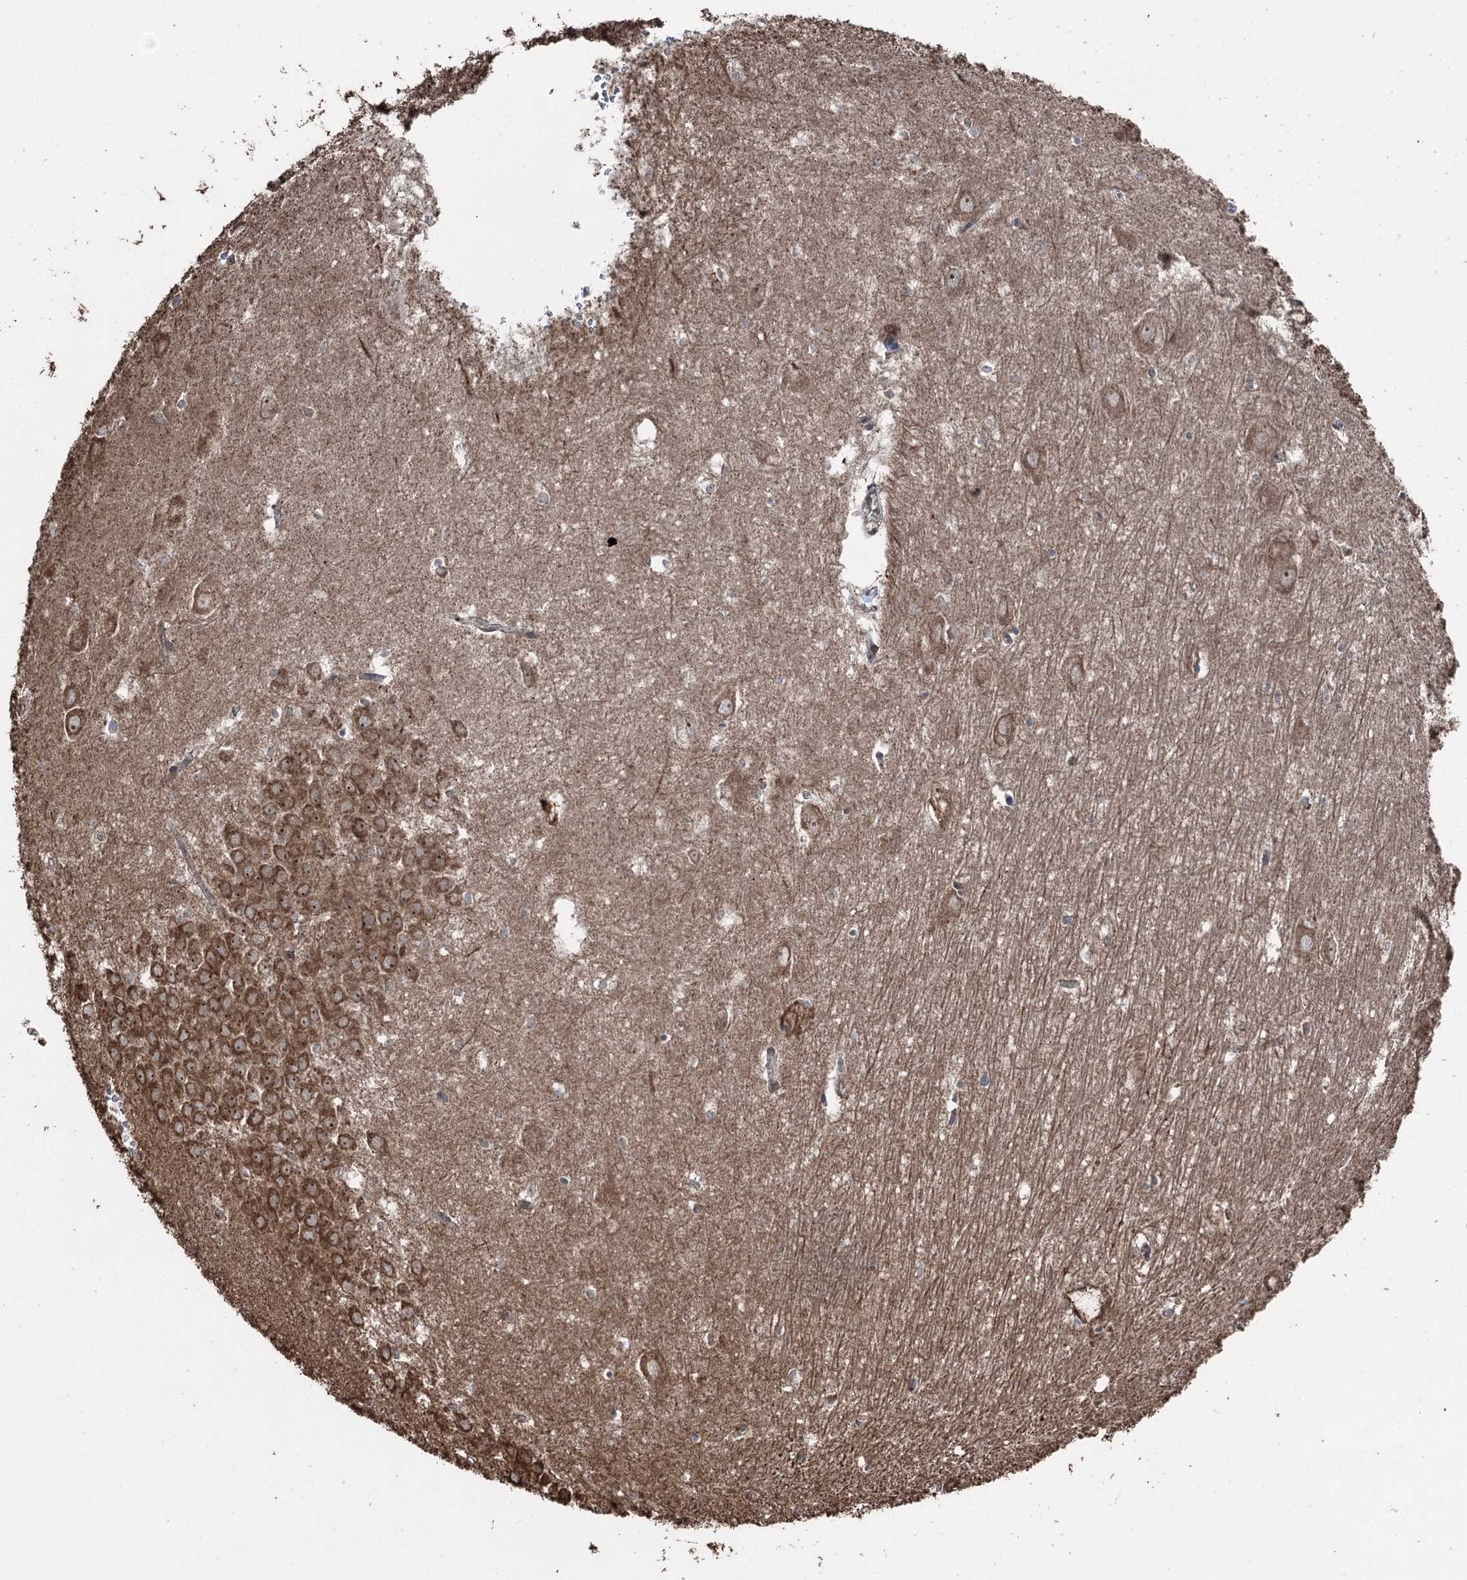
{"staining": {"intensity": "negative", "quantity": "none", "location": "none"}, "tissue": "hippocampus", "cell_type": "Glial cells", "image_type": "normal", "snomed": [{"axis": "morphology", "description": "Normal tissue, NOS"}, {"axis": "topography", "description": "Hippocampus"}], "caption": "This is an immunohistochemistry (IHC) photomicrograph of normal hippocampus. There is no staining in glial cells.", "gene": "STEEP1", "patient": {"sex": "female", "age": 64}}